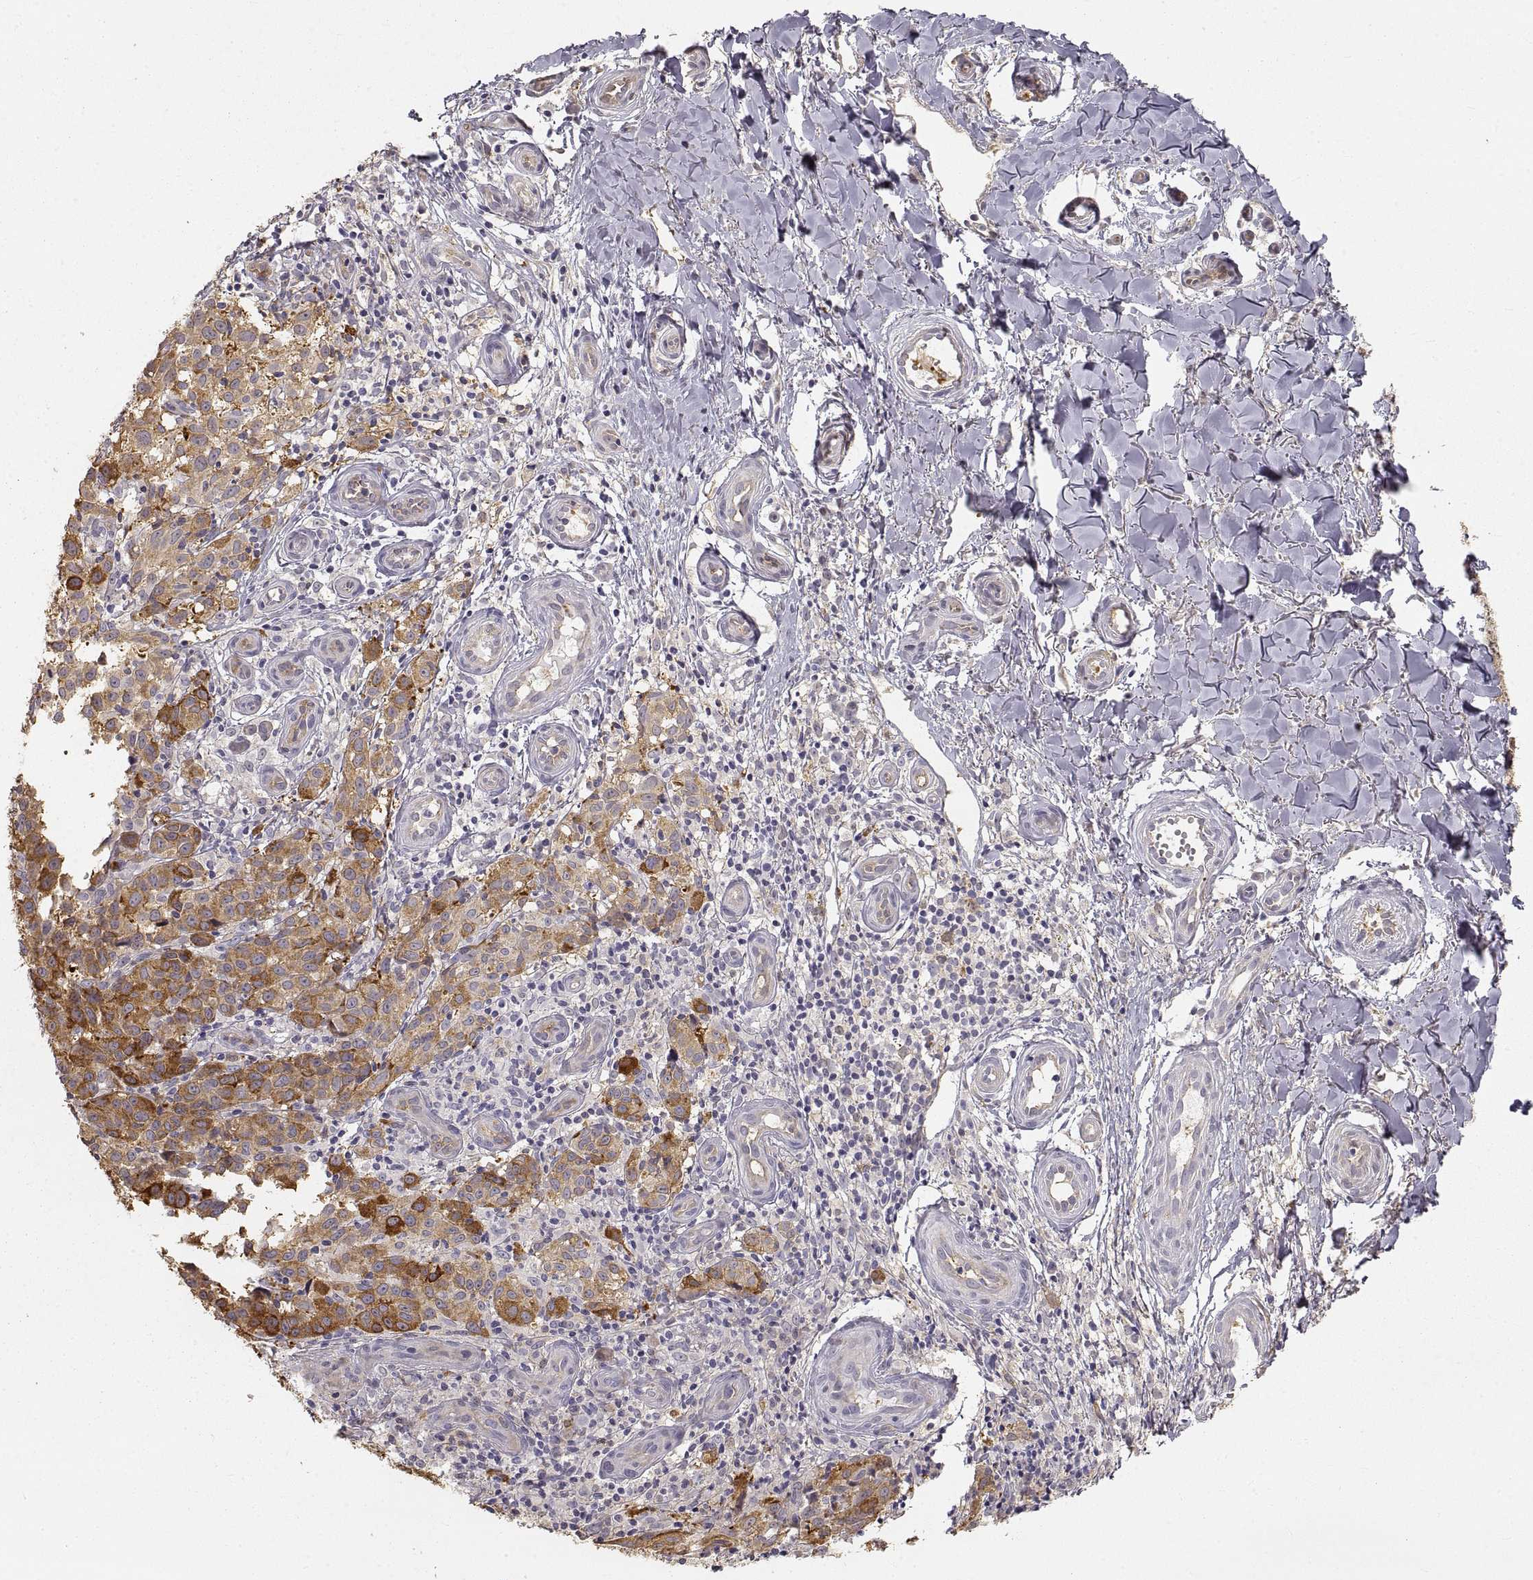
{"staining": {"intensity": "strong", "quantity": "<25%", "location": "cytoplasmic/membranous"}, "tissue": "melanoma", "cell_type": "Tumor cells", "image_type": "cancer", "snomed": [{"axis": "morphology", "description": "Malignant melanoma, NOS"}, {"axis": "topography", "description": "Skin"}], "caption": "This photomicrograph shows melanoma stained with immunohistochemistry (IHC) to label a protein in brown. The cytoplasmic/membranous of tumor cells show strong positivity for the protein. Nuclei are counter-stained blue.", "gene": "HSP90AB1", "patient": {"sex": "female", "age": 53}}